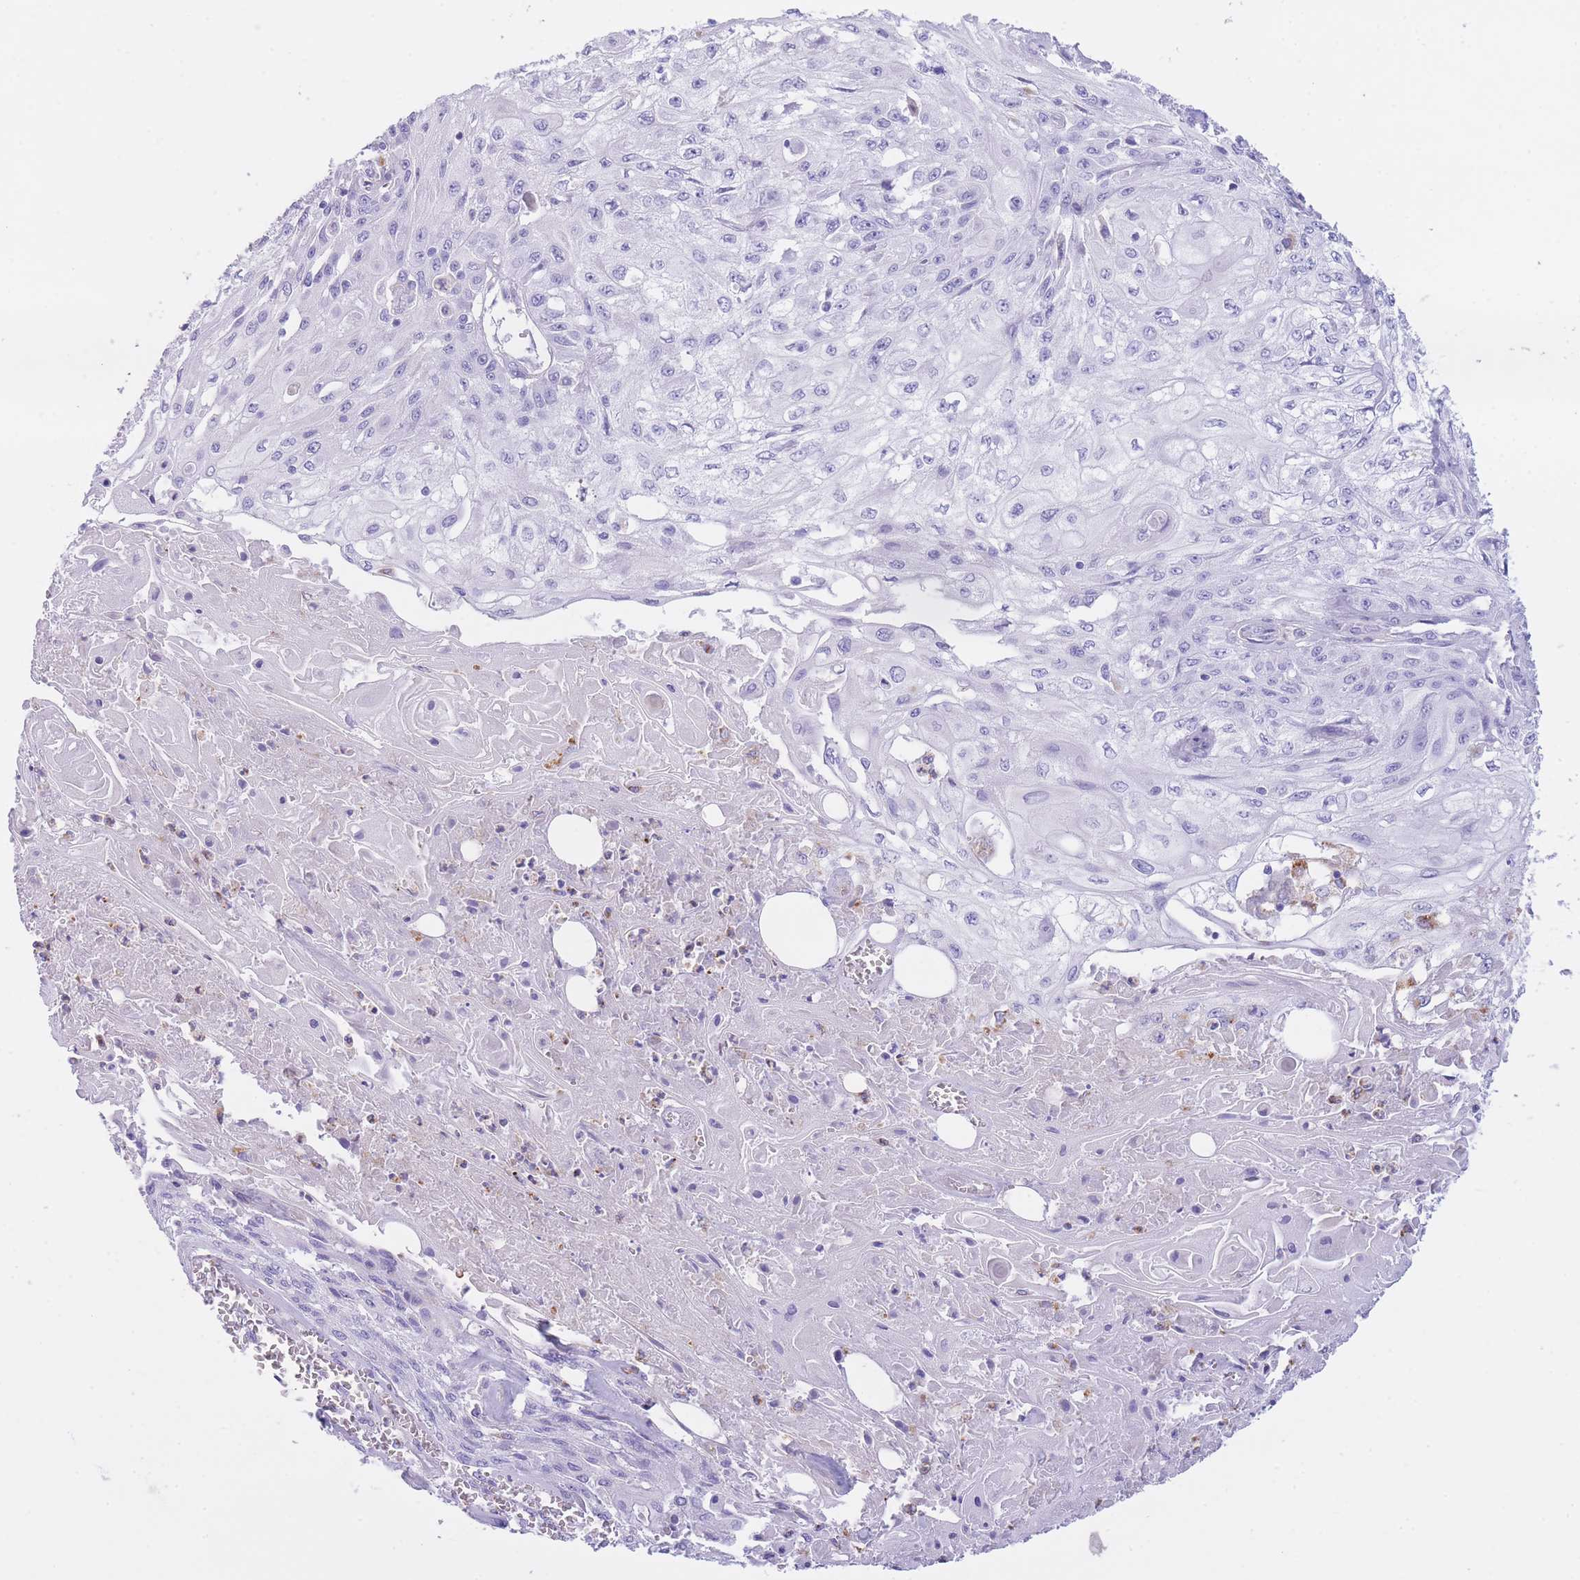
{"staining": {"intensity": "negative", "quantity": "none", "location": "none"}, "tissue": "skin cancer", "cell_type": "Tumor cells", "image_type": "cancer", "snomed": [{"axis": "morphology", "description": "Squamous cell carcinoma, NOS"}, {"axis": "morphology", "description": "Squamous cell carcinoma, metastatic, NOS"}, {"axis": "topography", "description": "Skin"}, {"axis": "topography", "description": "Lymph node"}], "caption": "Immunohistochemistry image of neoplastic tissue: human skin squamous cell carcinoma stained with DAB (3,3'-diaminobenzidine) displays no significant protein staining in tumor cells.", "gene": "PLBD1", "patient": {"sex": "male", "age": 75}}